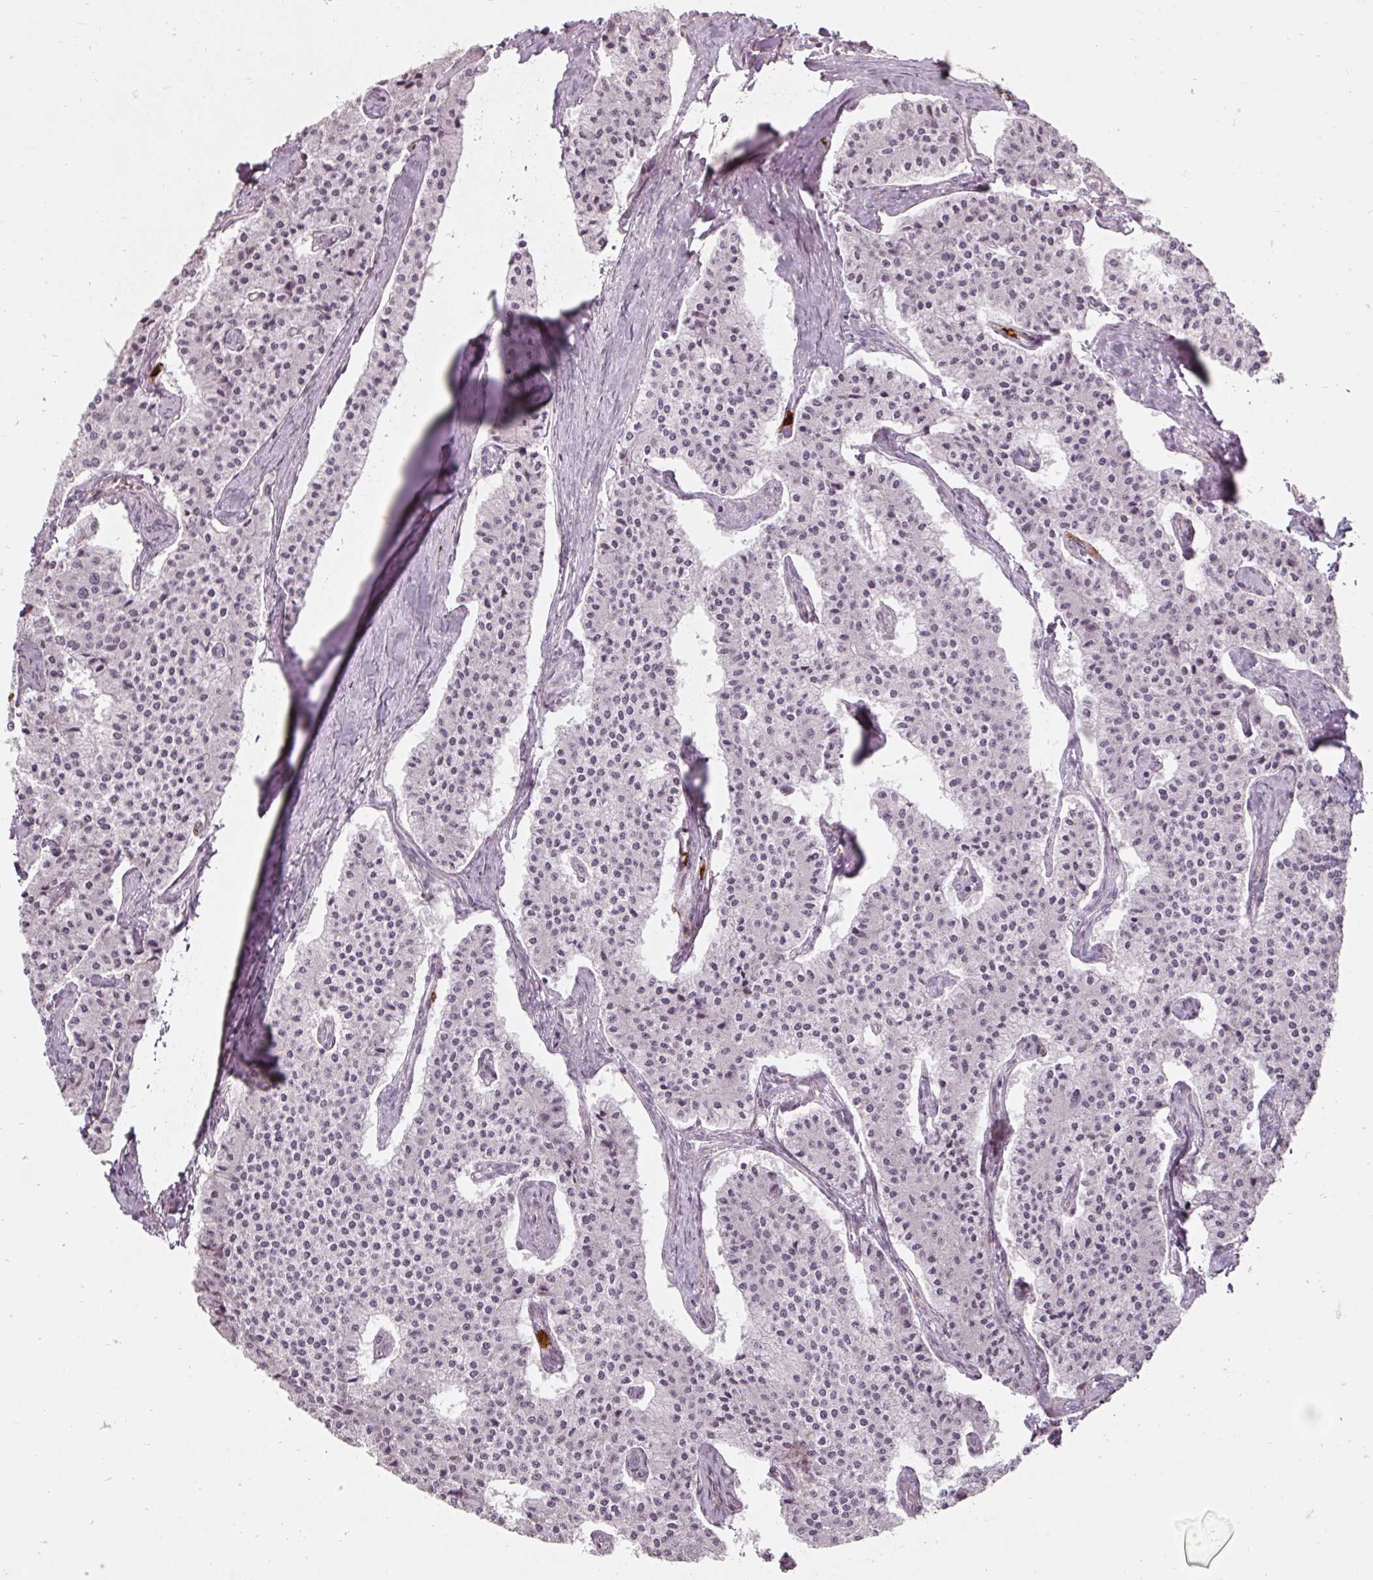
{"staining": {"intensity": "negative", "quantity": "none", "location": "none"}, "tissue": "carcinoid", "cell_type": "Tumor cells", "image_type": "cancer", "snomed": [{"axis": "morphology", "description": "Carcinoid, malignant, NOS"}, {"axis": "topography", "description": "Colon"}], "caption": "The histopathology image demonstrates no staining of tumor cells in carcinoid.", "gene": "BIK", "patient": {"sex": "female", "age": 52}}